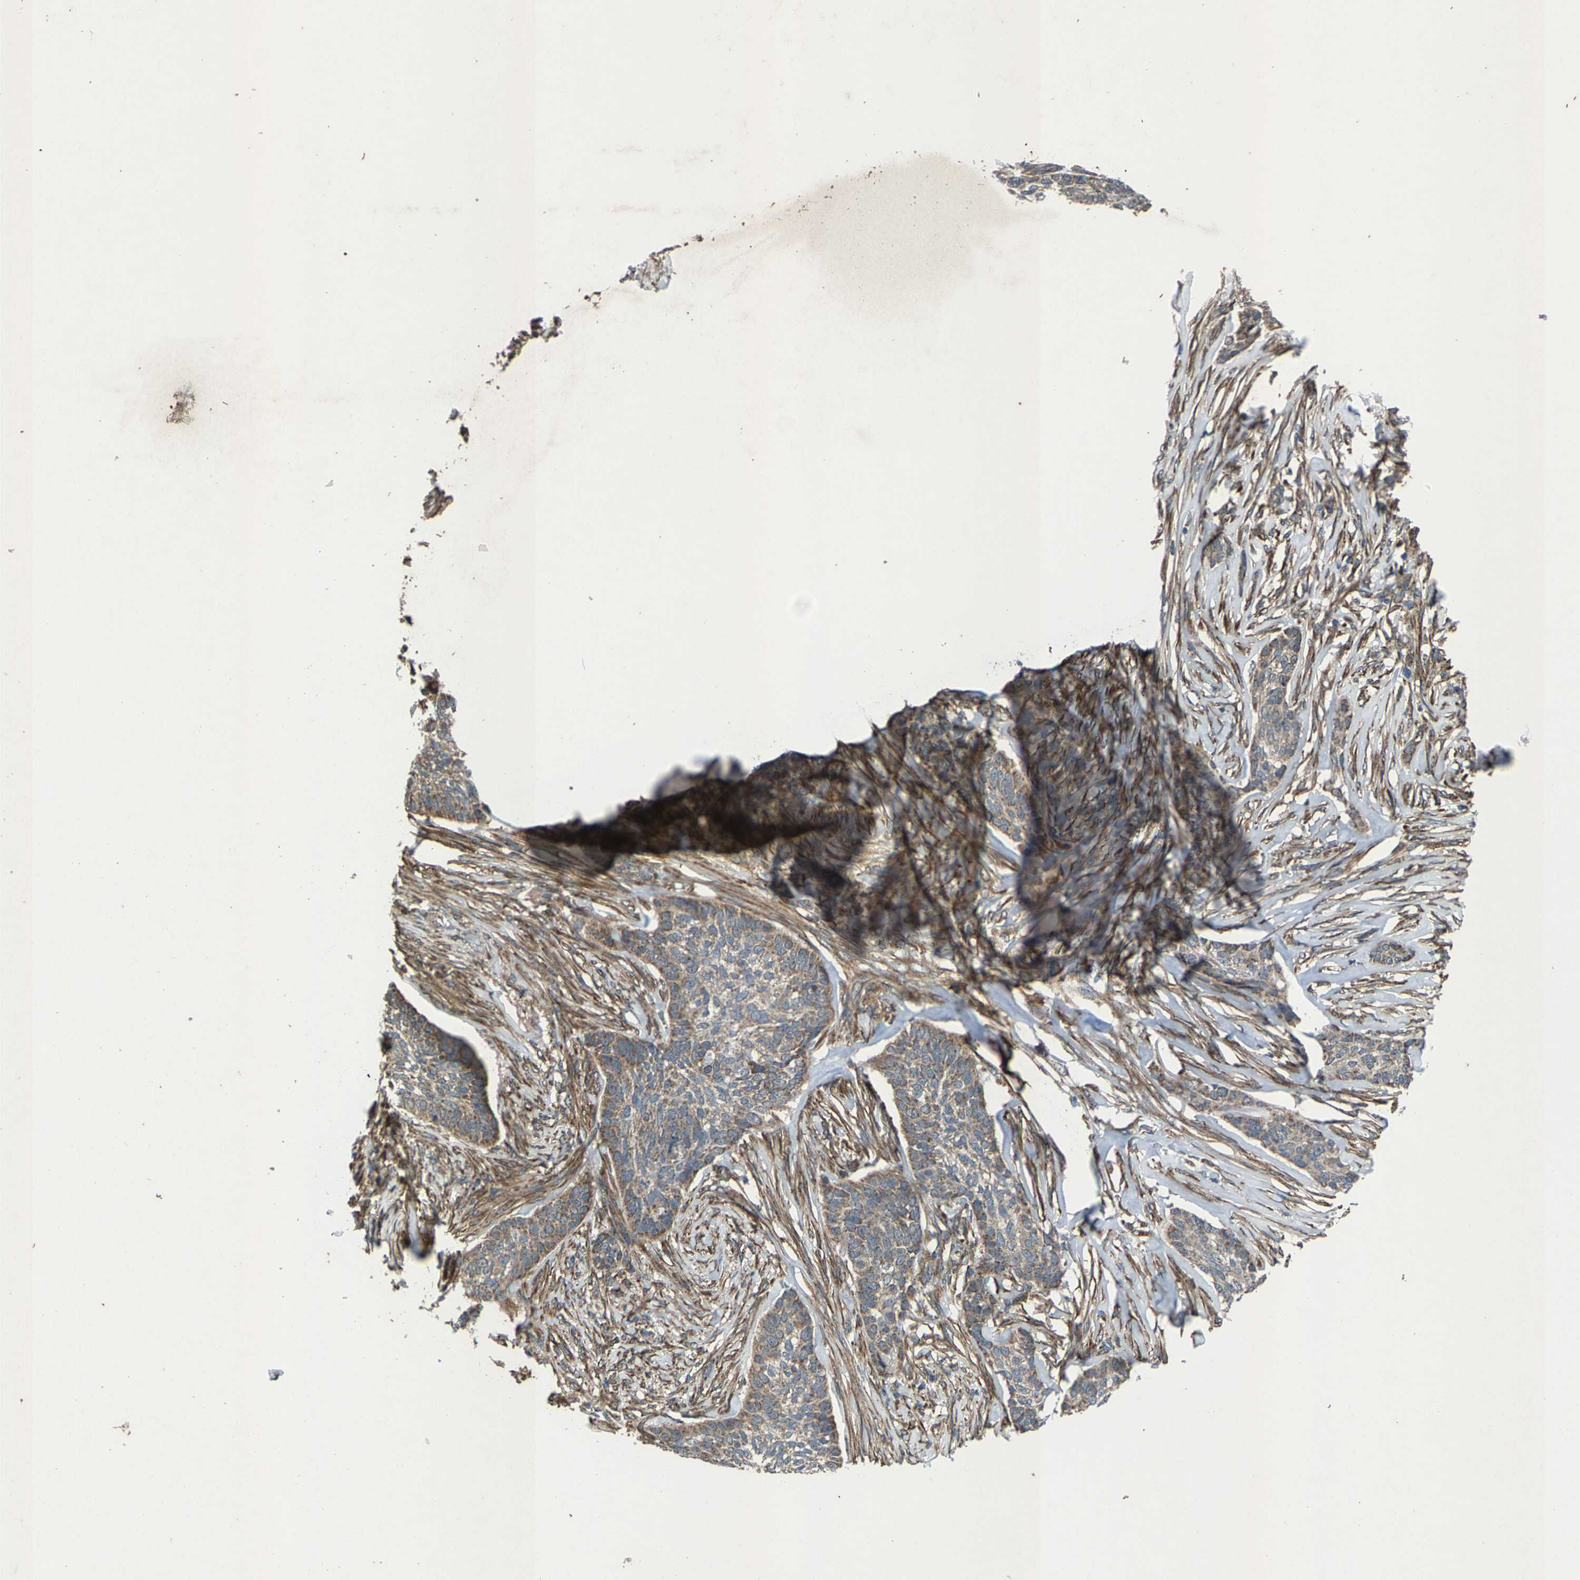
{"staining": {"intensity": "moderate", "quantity": "25%-75%", "location": "cytoplasmic/membranous"}, "tissue": "skin cancer", "cell_type": "Tumor cells", "image_type": "cancer", "snomed": [{"axis": "morphology", "description": "Basal cell carcinoma"}, {"axis": "topography", "description": "Skin"}], "caption": "The histopathology image reveals staining of basal cell carcinoma (skin), revealing moderate cytoplasmic/membranous protein expression (brown color) within tumor cells. (DAB (3,3'-diaminobenzidine) IHC, brown staining for protein, blue staining for nuclei).", "gene": "PDP1", "patient": {"sex": "male", "age": 85}}